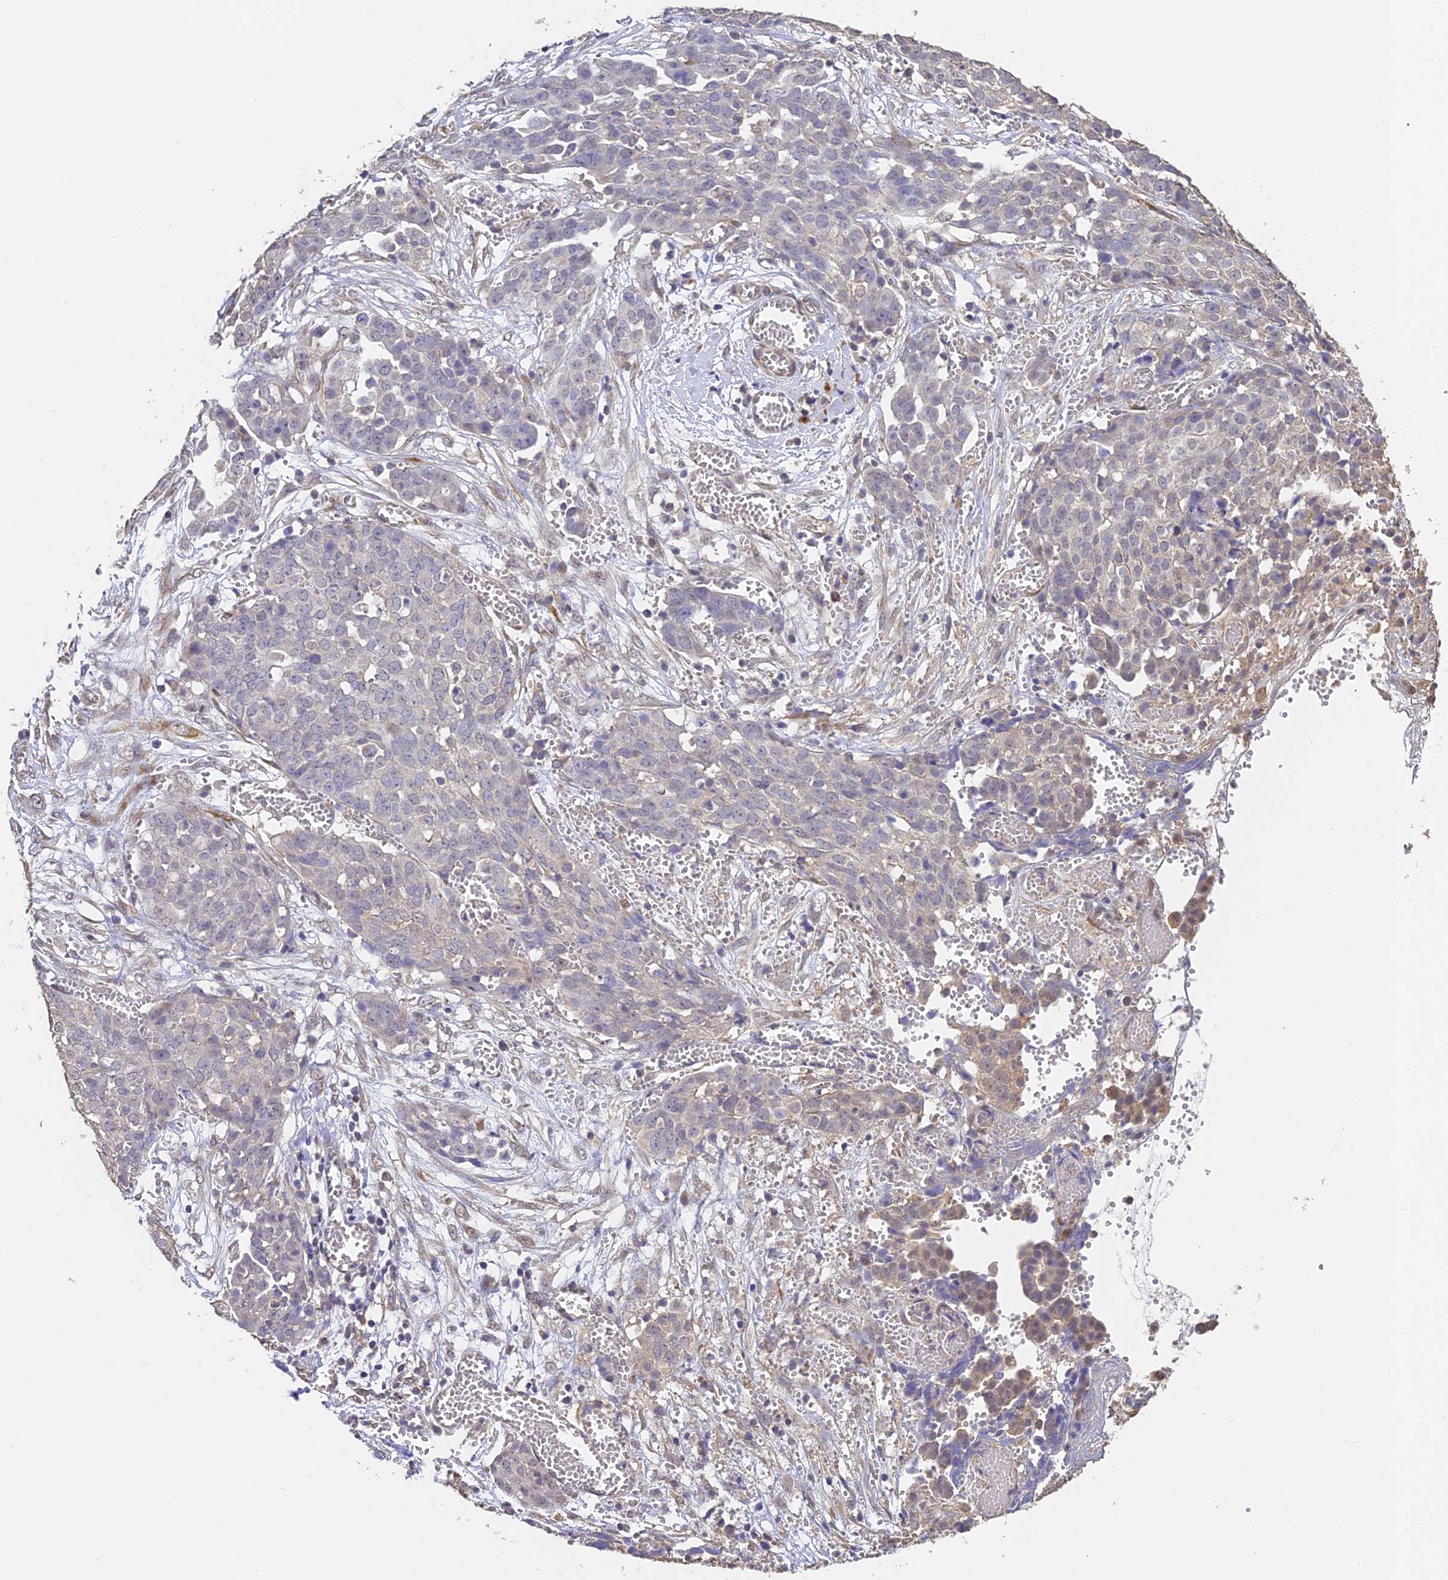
{"staining": {"intensity": "negative", "quantity": "none", "location": "none"}, "tissue": "ovarian cancer", "cell_type": "Tumor cells", "image_type": "cancer", "snomed": [{"axis": "morphology", "description": "Cystadenocarcinoma, serous, NOS"}, {"axis": "topography", "description": "Soft tissue"}, {"axis": "topography", "description": "Ovary"}], "caption": "Immunohistochemistry (IHC) histopathology image of human serous cystadenocarcinoma (ovarian) stained for a protein (brown), which shows no expression in tumor cells.", "gene": "SLC11A1", "patient": {"sex": "female", "age": 57}}